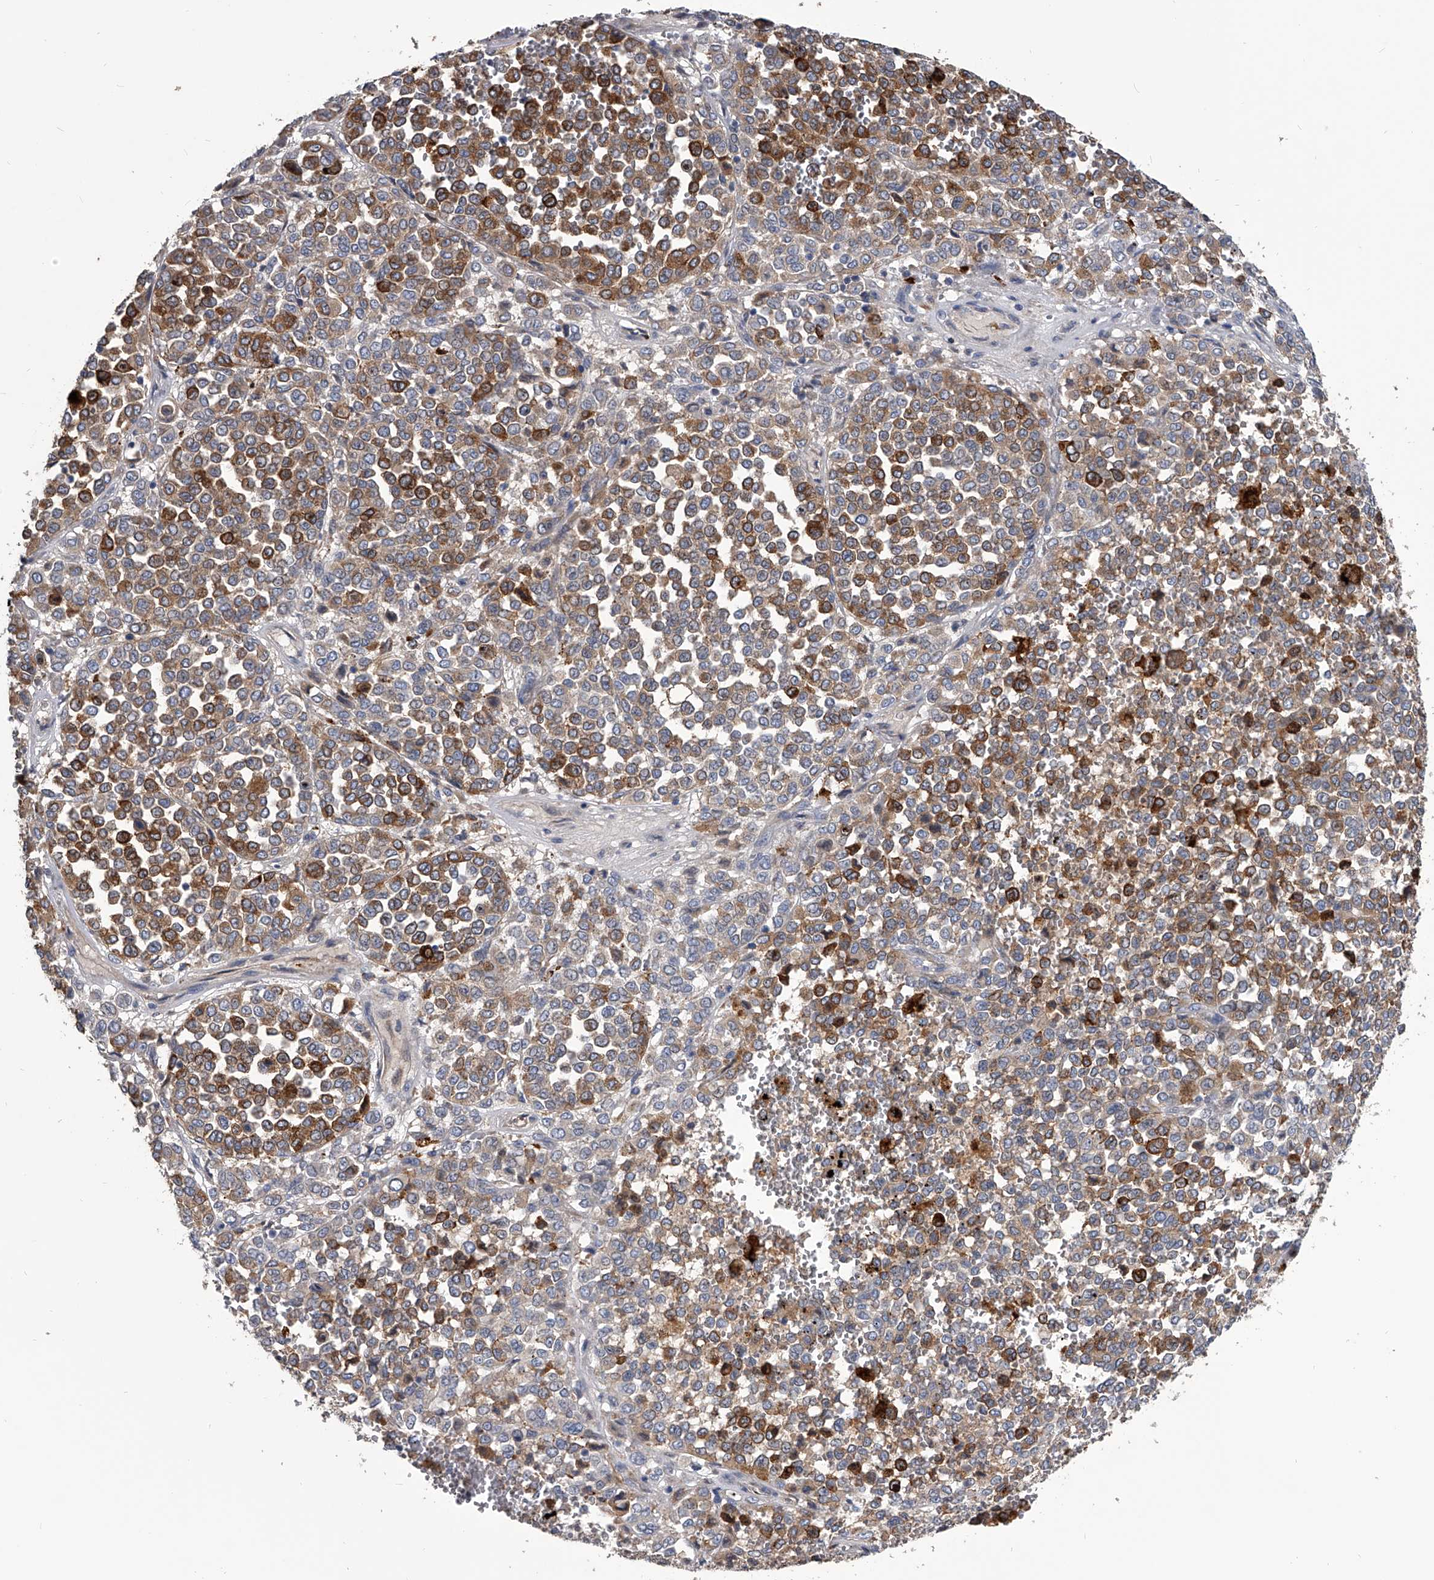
{"staining": {"intensity": "strong", "quantity": ">75%", "location": "cytoplasmic/membranous"}, "tissue": "melanoma", "cell_type": "Tumor cells", "image_type": "cancer", "snomed": [{"axis": "morphology", "description": "Malignant melanoma, Metastatic site"}, {"axis": "topography", "description": "Pancreas"}], "caption": "Immunohistochemistry (IHC) (DAB) staining of melanoma reveals strong cytoplasmic/membranous protein positivity in about >75% of tumor cells.", "gene": "SPP1", "patient": {"sex": "female", "age": 30}}